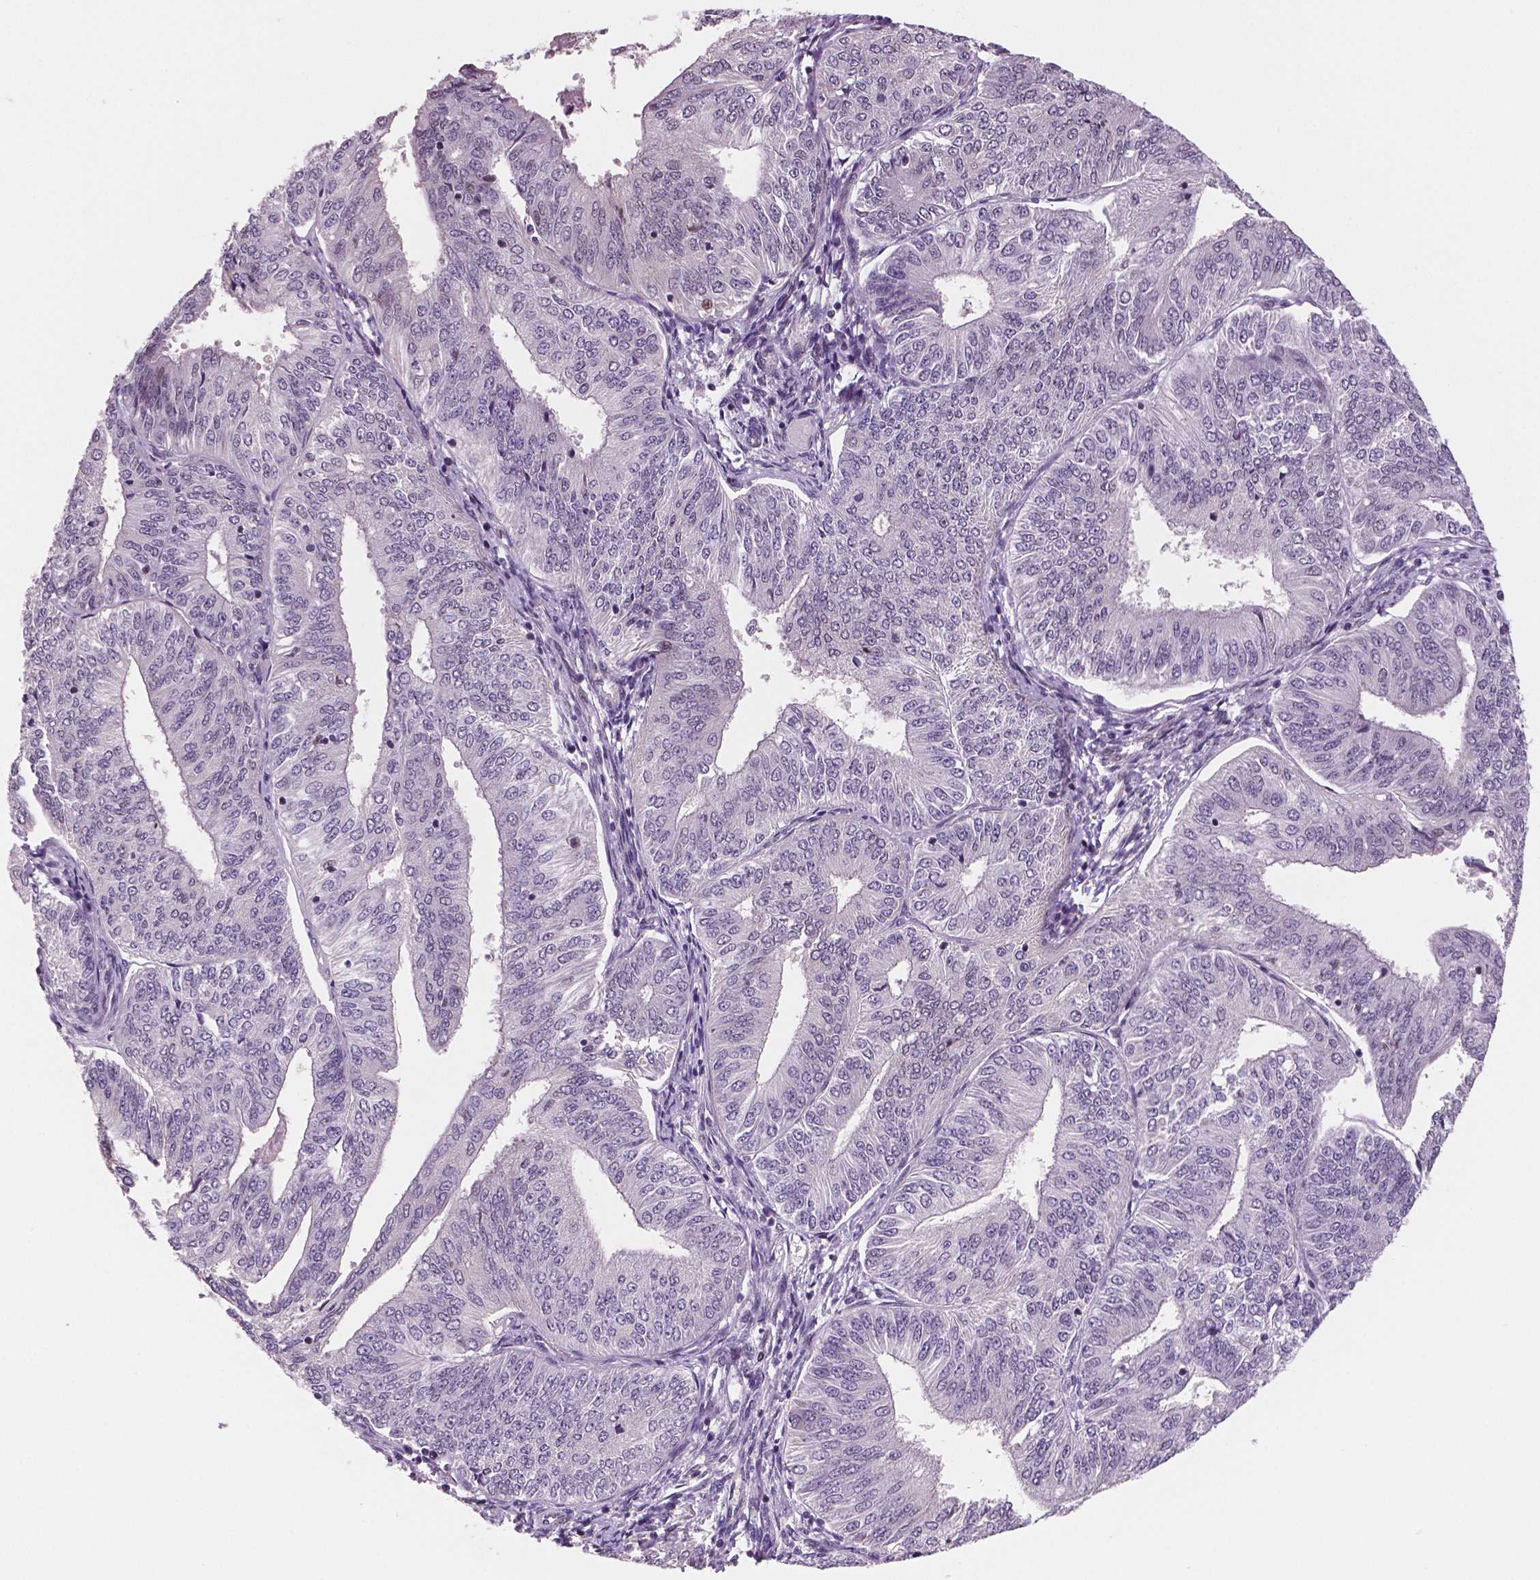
{"staining": {"intensity": "negative", "quantity": "none", "location": "none"}, "tissue": "endometrial cancer", "cell_type": "Tumor cells", "image_type": "cancer", "snomed": [{"axis": "morphology", "description": "Adenocarcinoma, NOS"}, {"axis": "topography", "description": "Endometrium"}], "caption": "DAB immunohistochemical staining of human endometrial cancer (adenocarcinoma) demonstrates no significant expression in tumor cells.", "gene": "STAT3", "patient": {"sex": "female", "age": 58}}